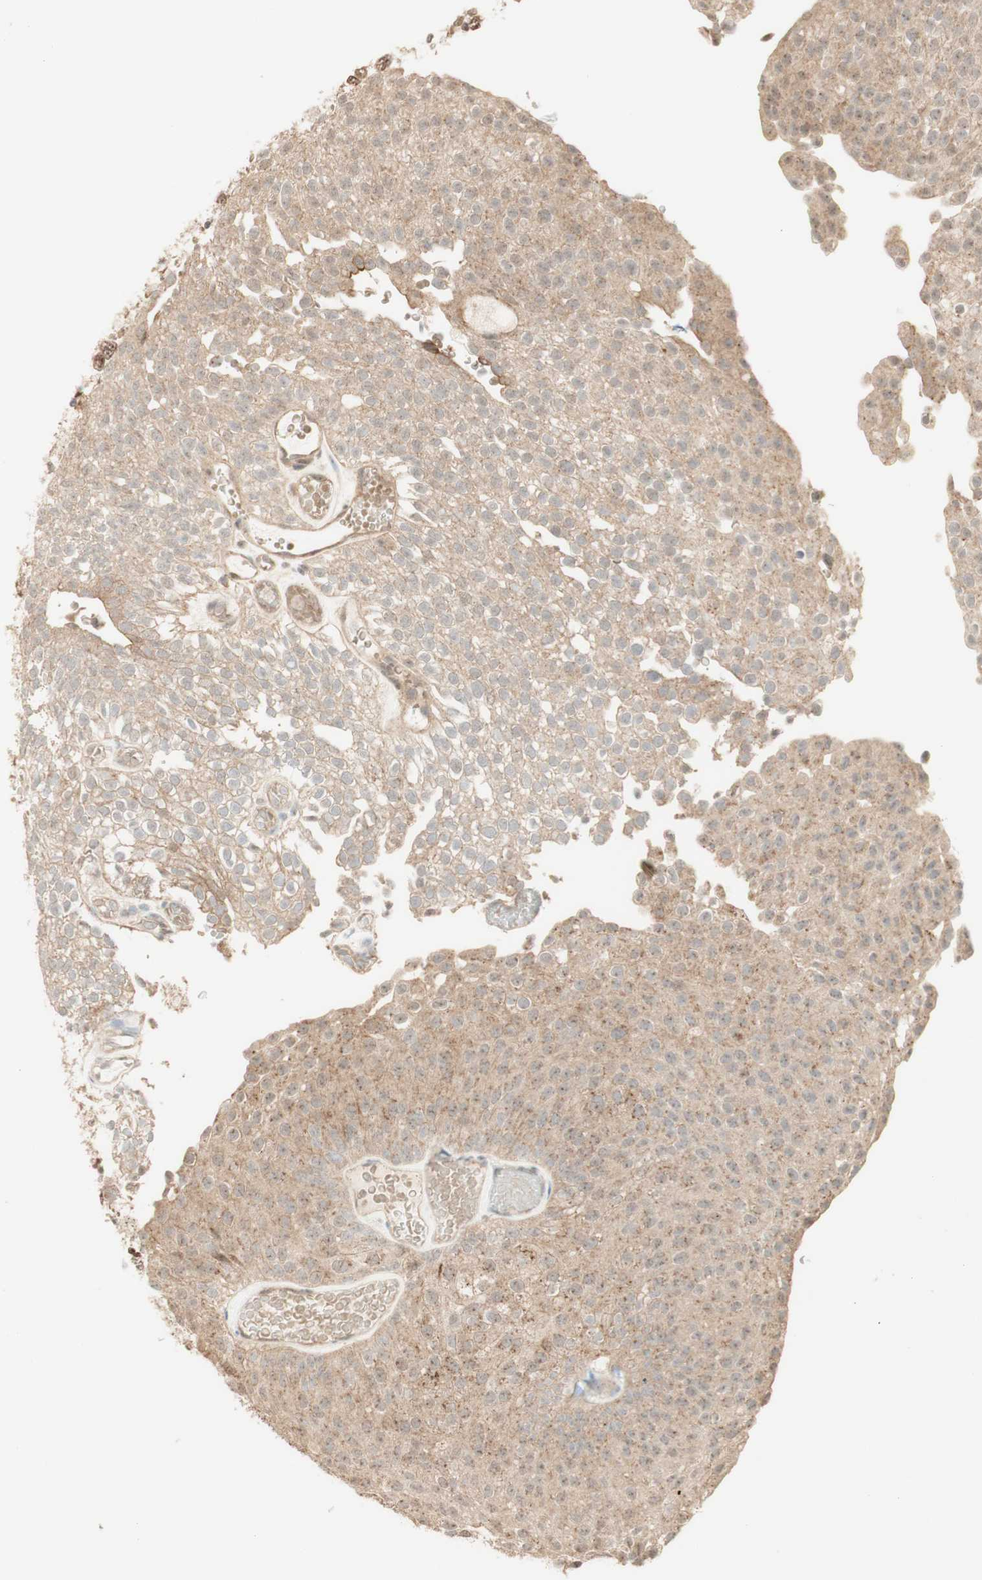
{"staining": {"intensity": "moderate", "quantity": ">75%", "location": "cytoplasmic/membranous,nuclear"}, "tissue": "urothelial cancer", "cell_type": "Tumor cells", "image_type": "cancer", "snomed": [{"axis": "morphology", "description": "Urothelial carcinoma, Low grade"}, {"axis": "topography", "description": "Urinary bladder"}], "caption": "Immunohistochemistry (DAB) staining of urothelial cancer shows moderate cytoplasmic/membranous and nuclear protein positivity in about >75% of tumor cells.", "gene": "SPINT2", "patient": {"sex": "male", "age": 78}}